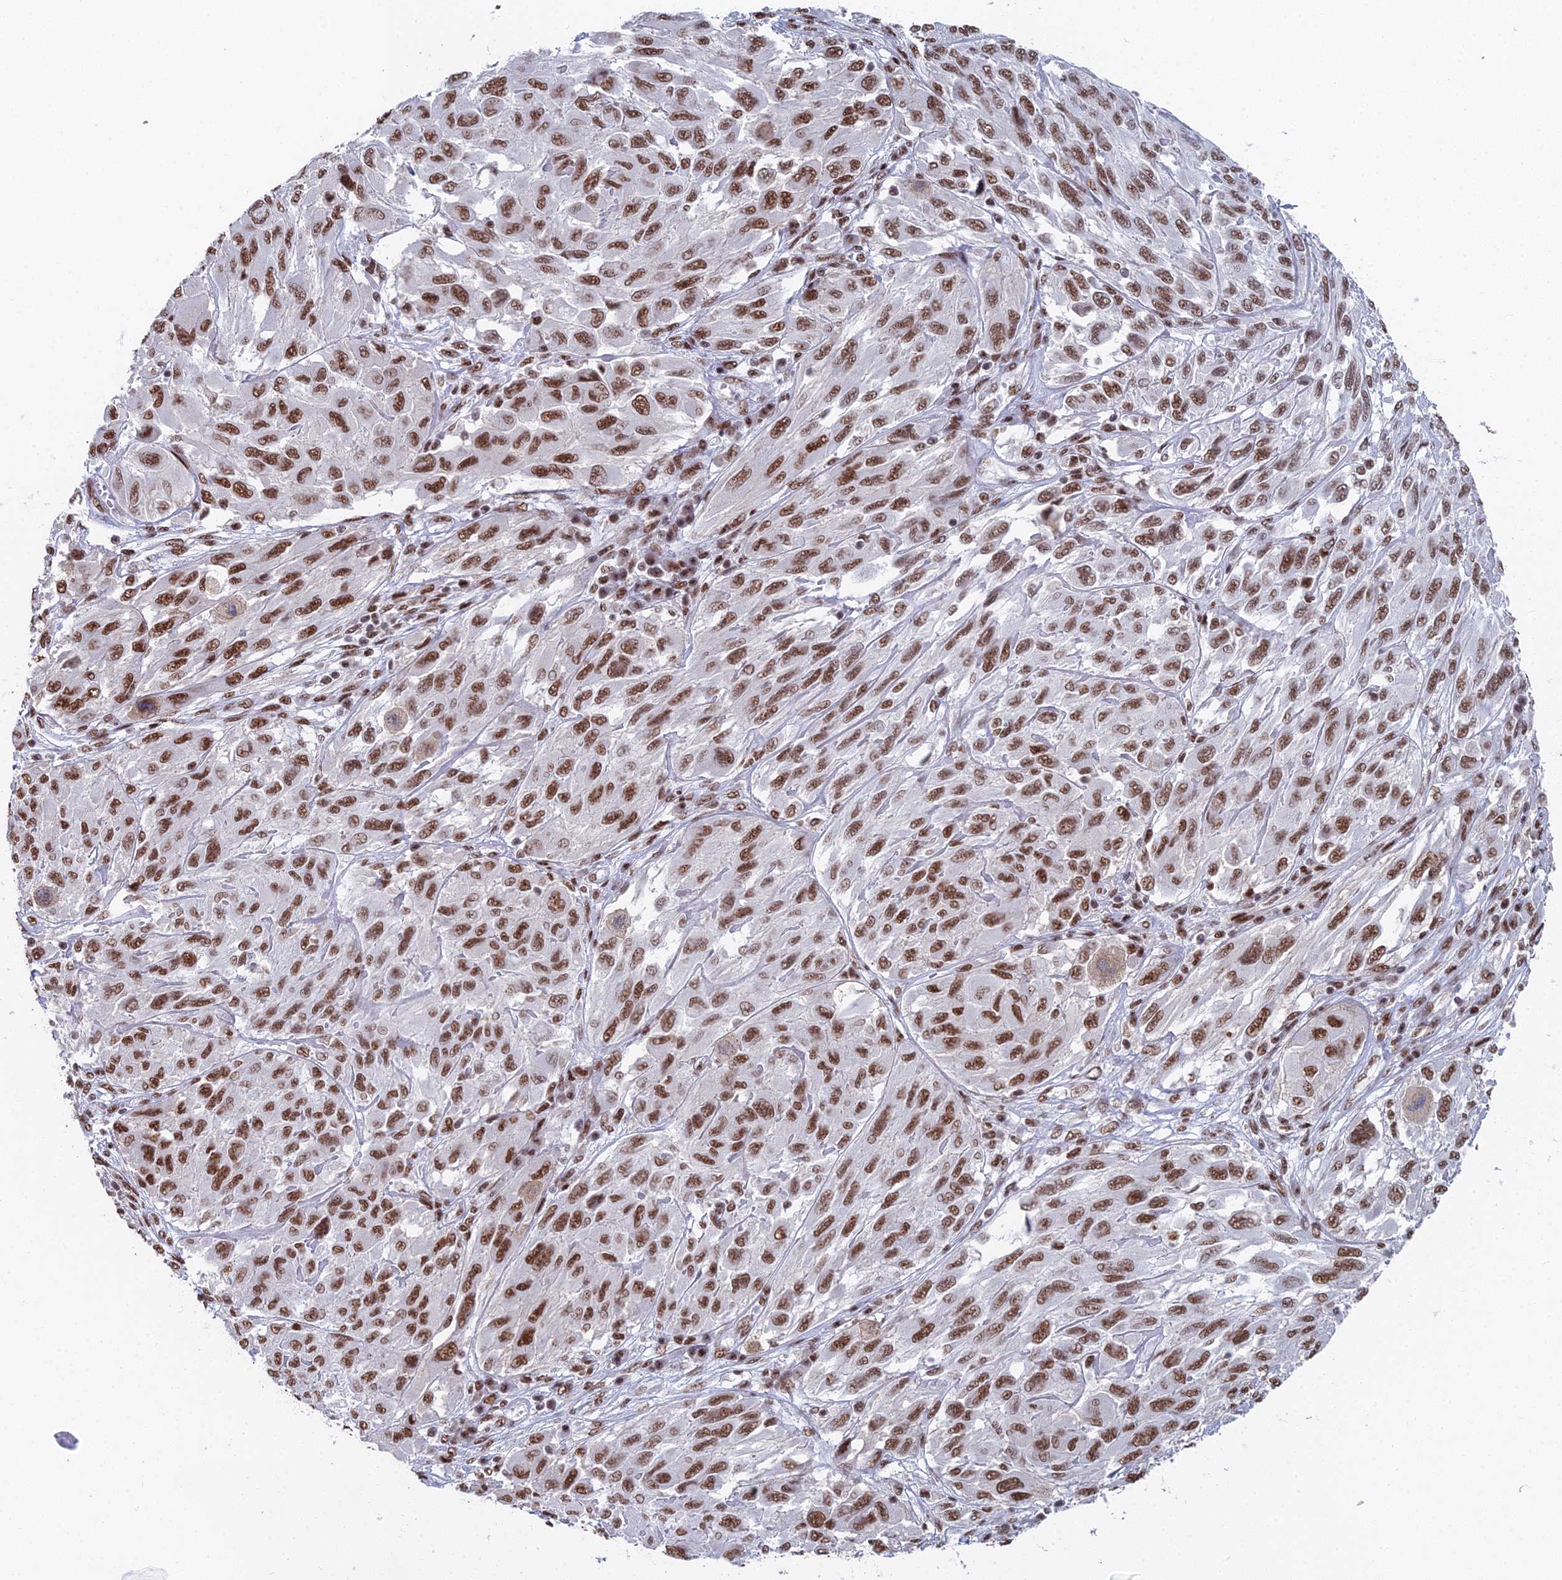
{"staining": {"intensity": "moderate", "quantity": ">75%", "location": "nuclear"}, "tissue": "melanoma", "cell_type": "Tumor cells", "image_type": "cancer", "snomed": [{"axis": "morphology", "description": "Malignant melanoma, NOS"}, {"axis": "topography", "description": "Skin"}], "caption": "Immunohistochemistry of malignant melanoma shows medium levels of moderate nuclear positivity in approximately >75% of tumor cells.", "gene": "SF3B3", "patient": {"sex": "female", "age": 91}}